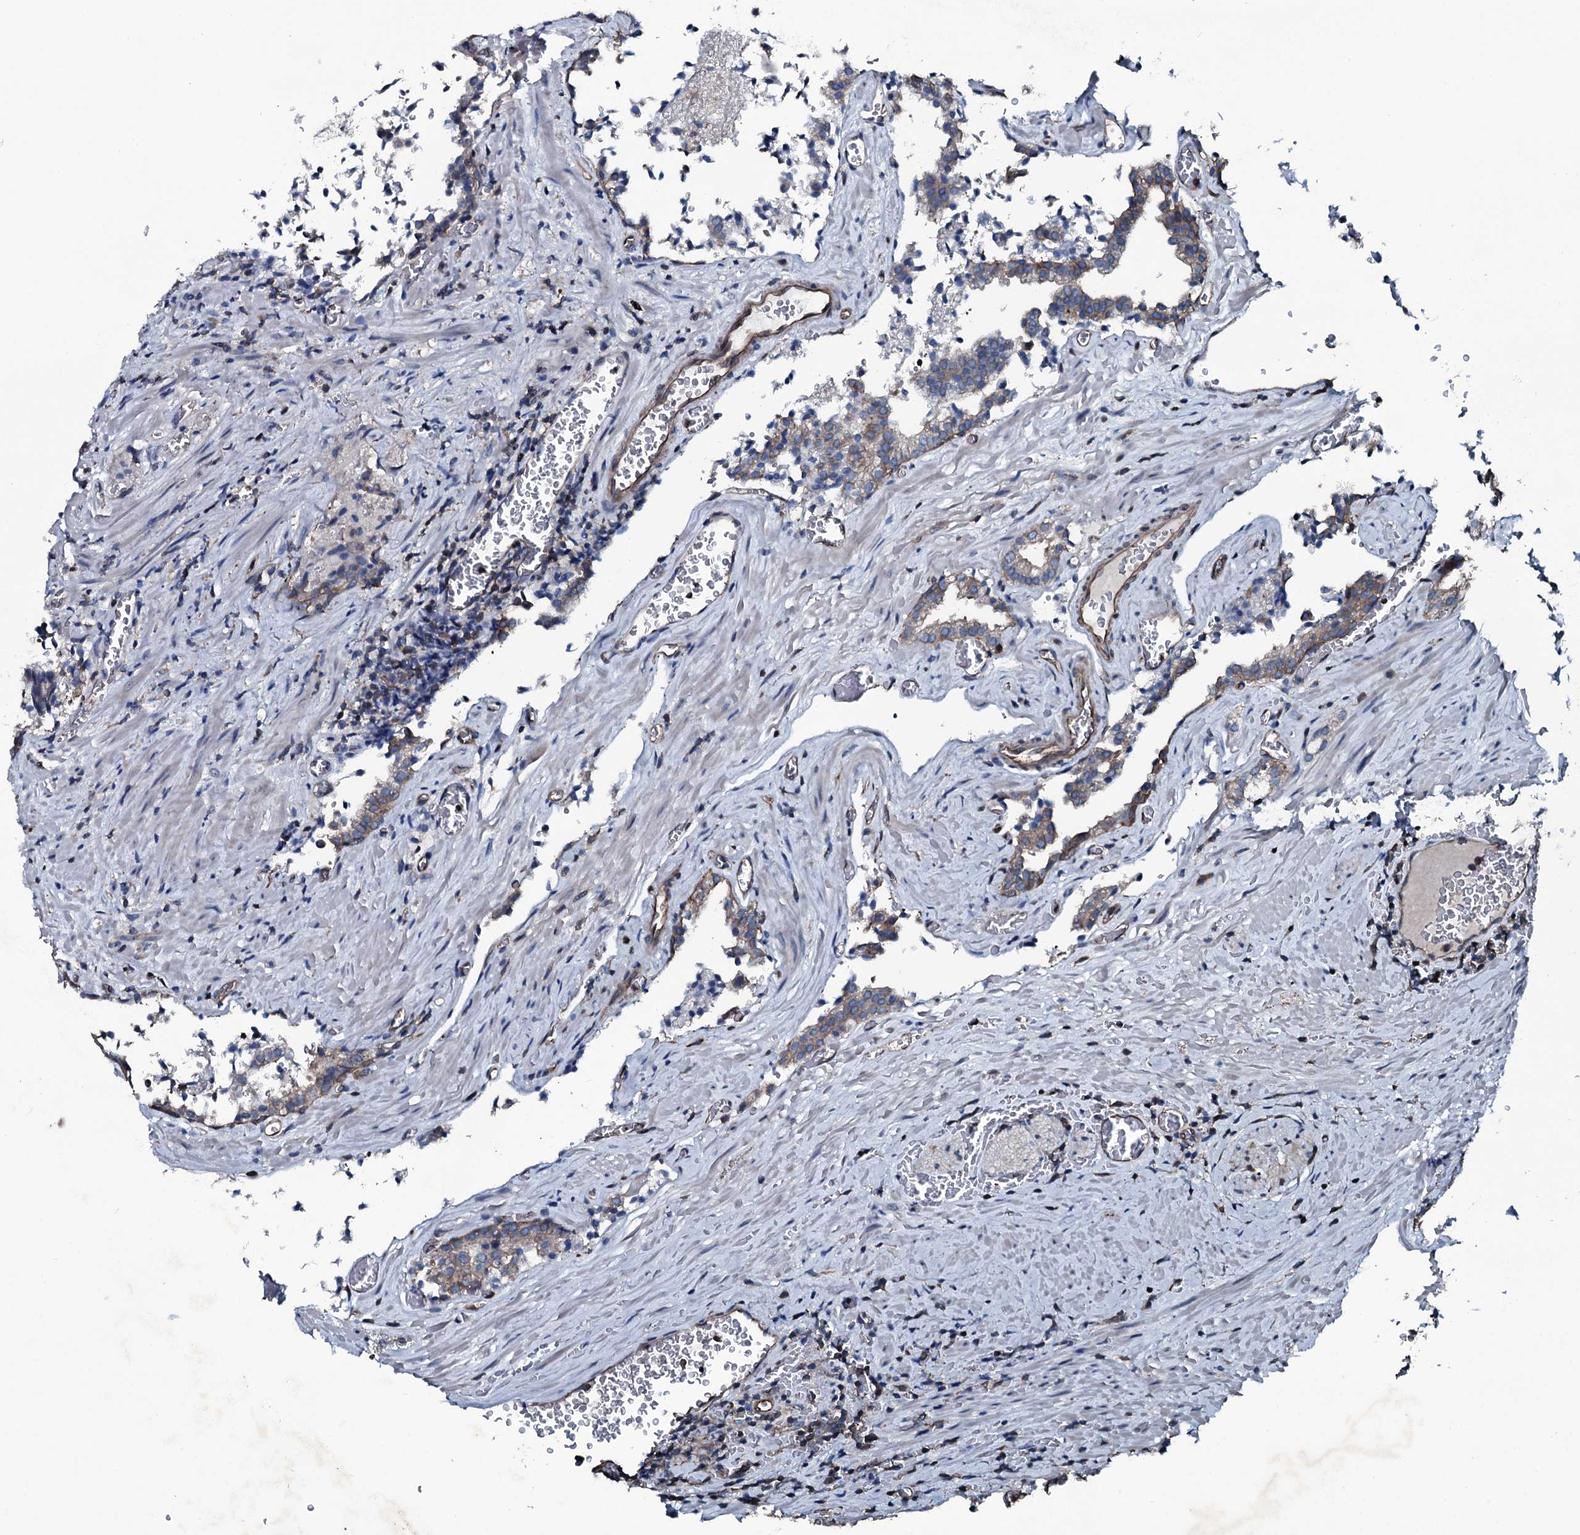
{"staining": {"intensity": "weak", "quantity": "<25%", "location": "cytoplasmic/membranous"}, "tissue": "prostate cancer", "cell_type": "Tumor cells", "image_type": "cancer", "snomed": [{"axis": "morphology", "description": "Adenocarcinoma, High grade"}, {"axis": "topography", "description": "Prostate"}], "caption": "Photomicrograph shows no protein expression in tumor cells of prostate cancer (adenocarcinoma (high-grade)) tissue.", "gene": "SLC25A38", "patient": {"sex": "male", "age": 68}}